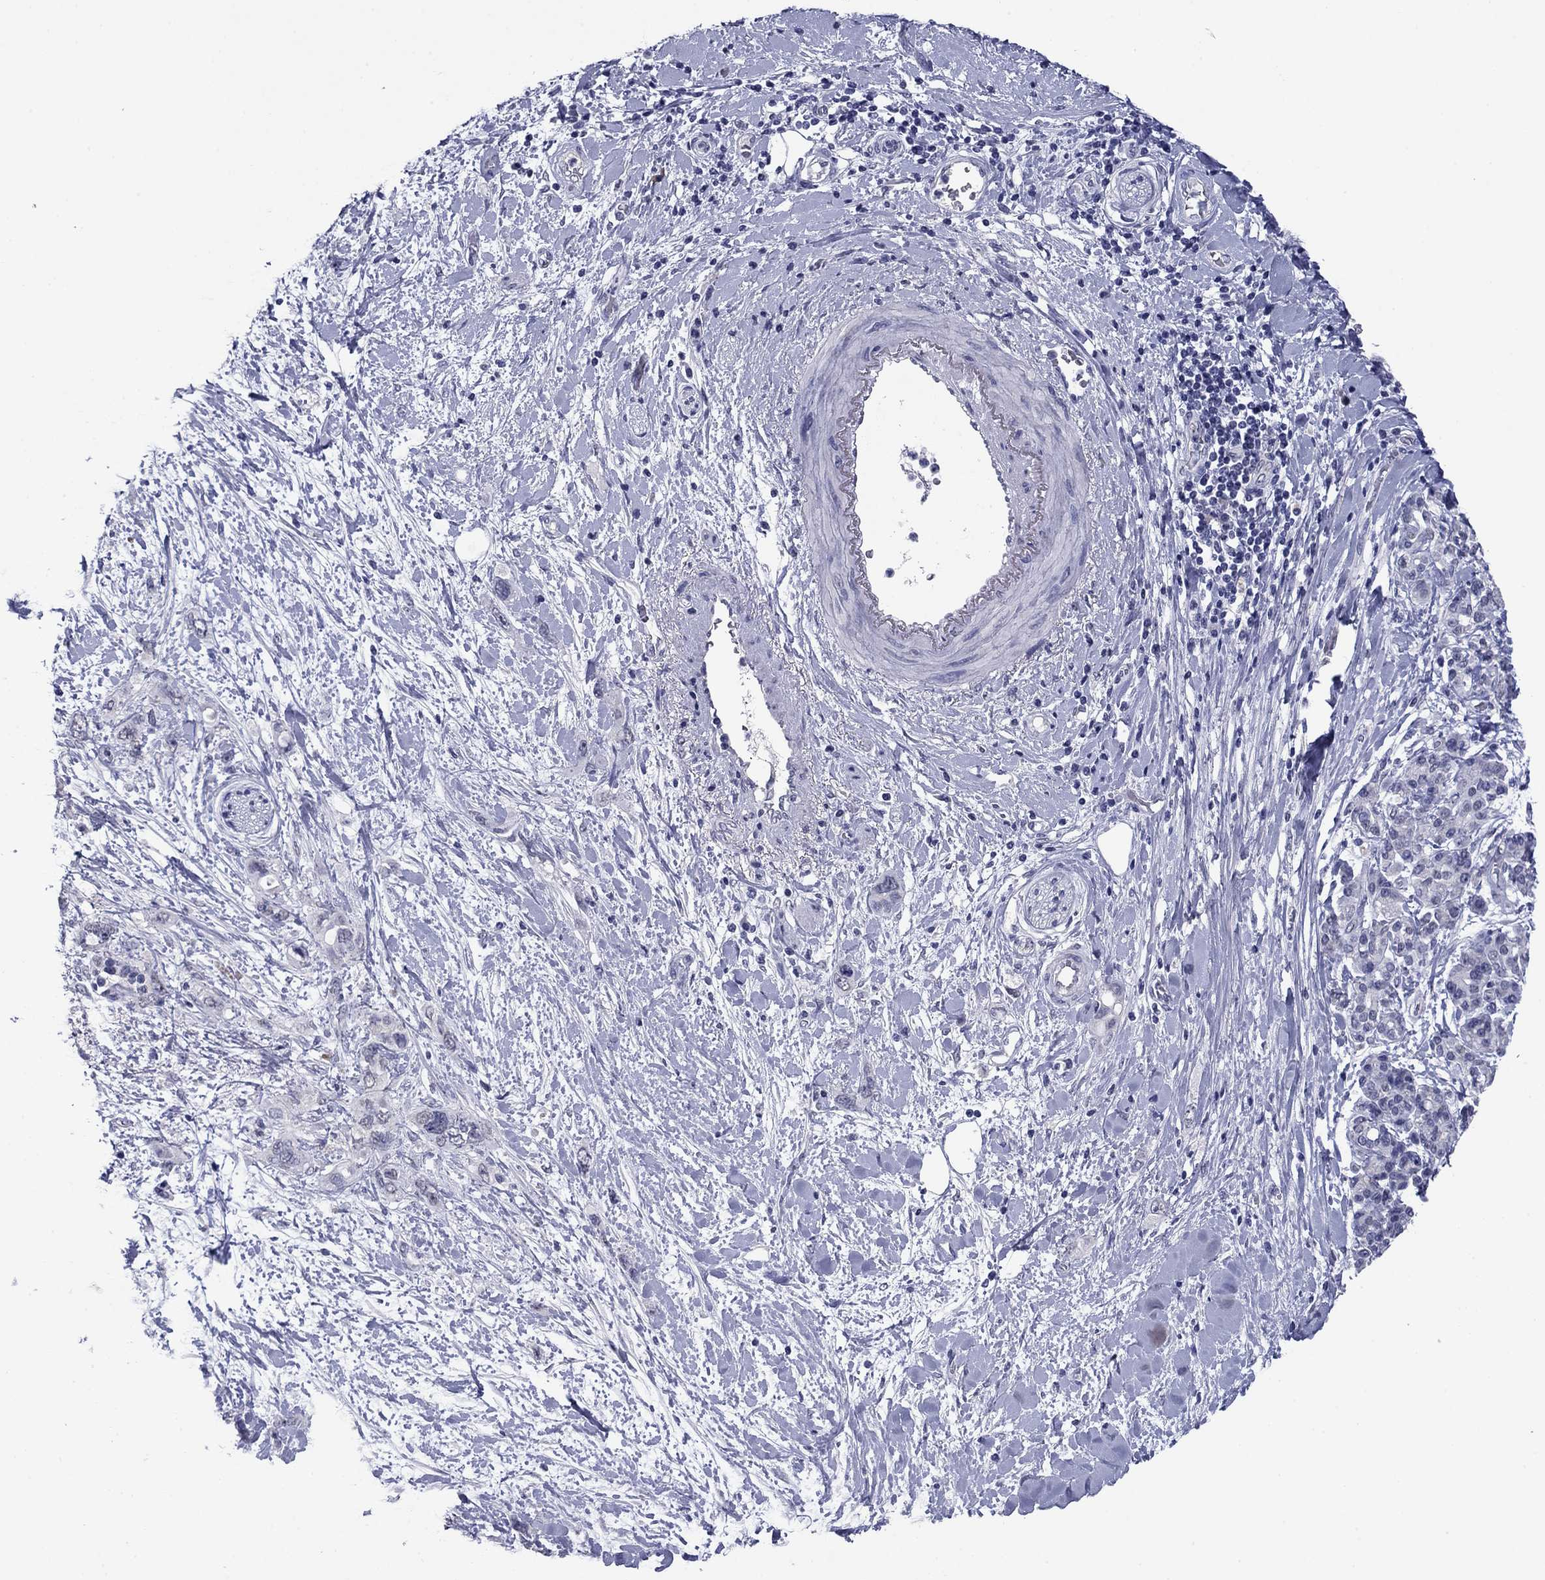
{"staining": {"intensity": "negative", "quantity": "none", "location": "none"}, "tissue": "pancreatic cancer", "cell_type": "Tumor cells", "image_type": "cancer", "snomed": [{"axis": "morphology", "description": "Adenocarcinoma, NOS"}, {"axis": "topography", "description": "Pancreas"}], "caption": "IHC image of neoplastic tissue: human pancreatic cancer (adenocarcinoma) stained with DAB reveals no significant protein positivity in tumor cells.", "gene": "HAO1", "patient": {"sex": "female", "age": 56}}